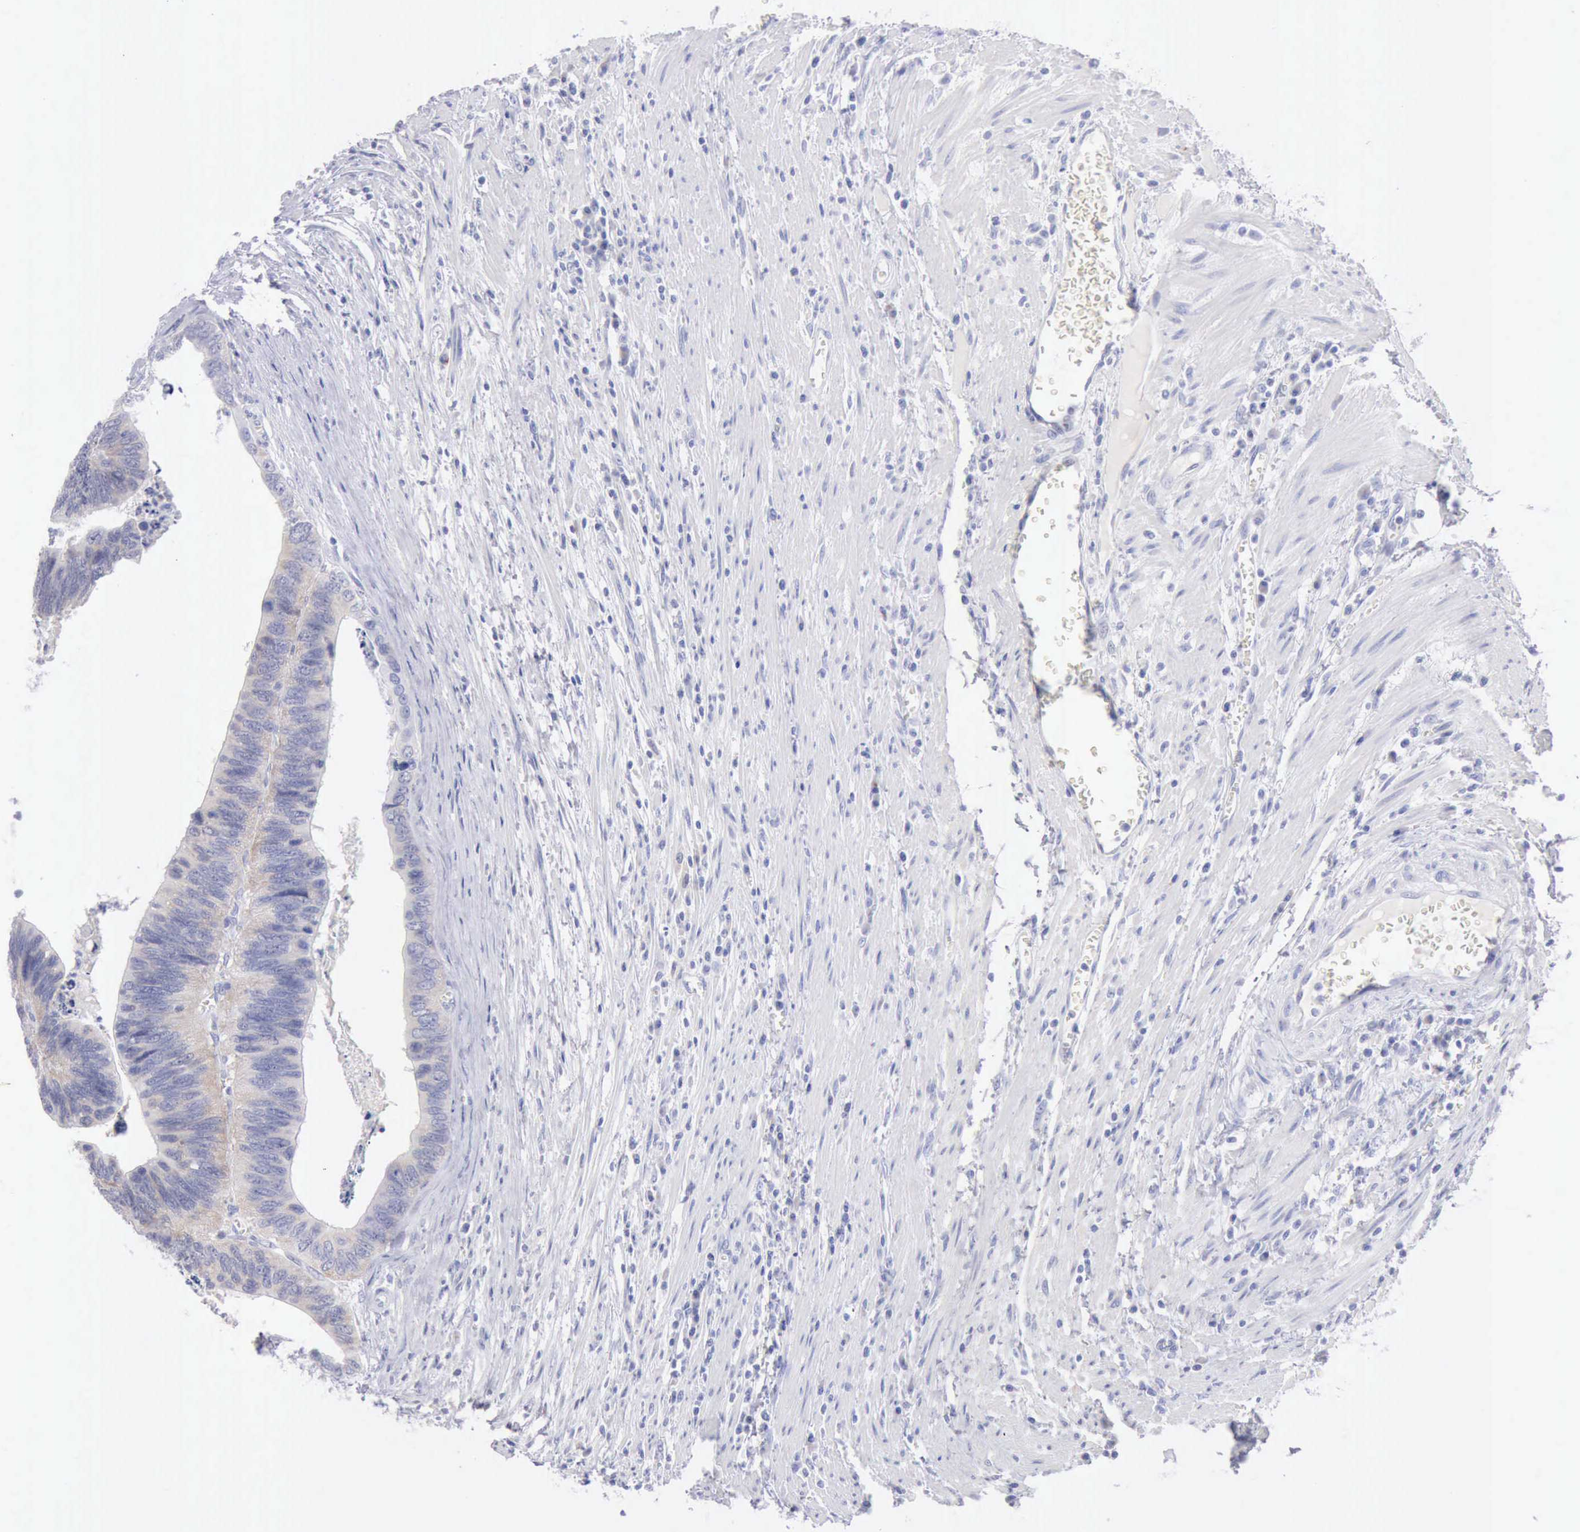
{"staining": {"intensity": "weak", "quantity": ">75%", "location": "cytoplasmic/membranous"}, "tissue": "colorectal cancer", "cell_type": "Tumor cells", "image_type": "cancer", "snomed": [{"axis": "morphology", "description": "Adenocarcinoma, NOS"}, {"axis": "topography", "description": "Colon"}], "caption": "Colorectal cancer (adenocarcinoma) stained for a protein (brown) shows weak cytoplasmic/membranous positive staining in about >75% of tumor cells.", "gene": "ANGEL1", "patient": {"sex": "male", "age": 72}}